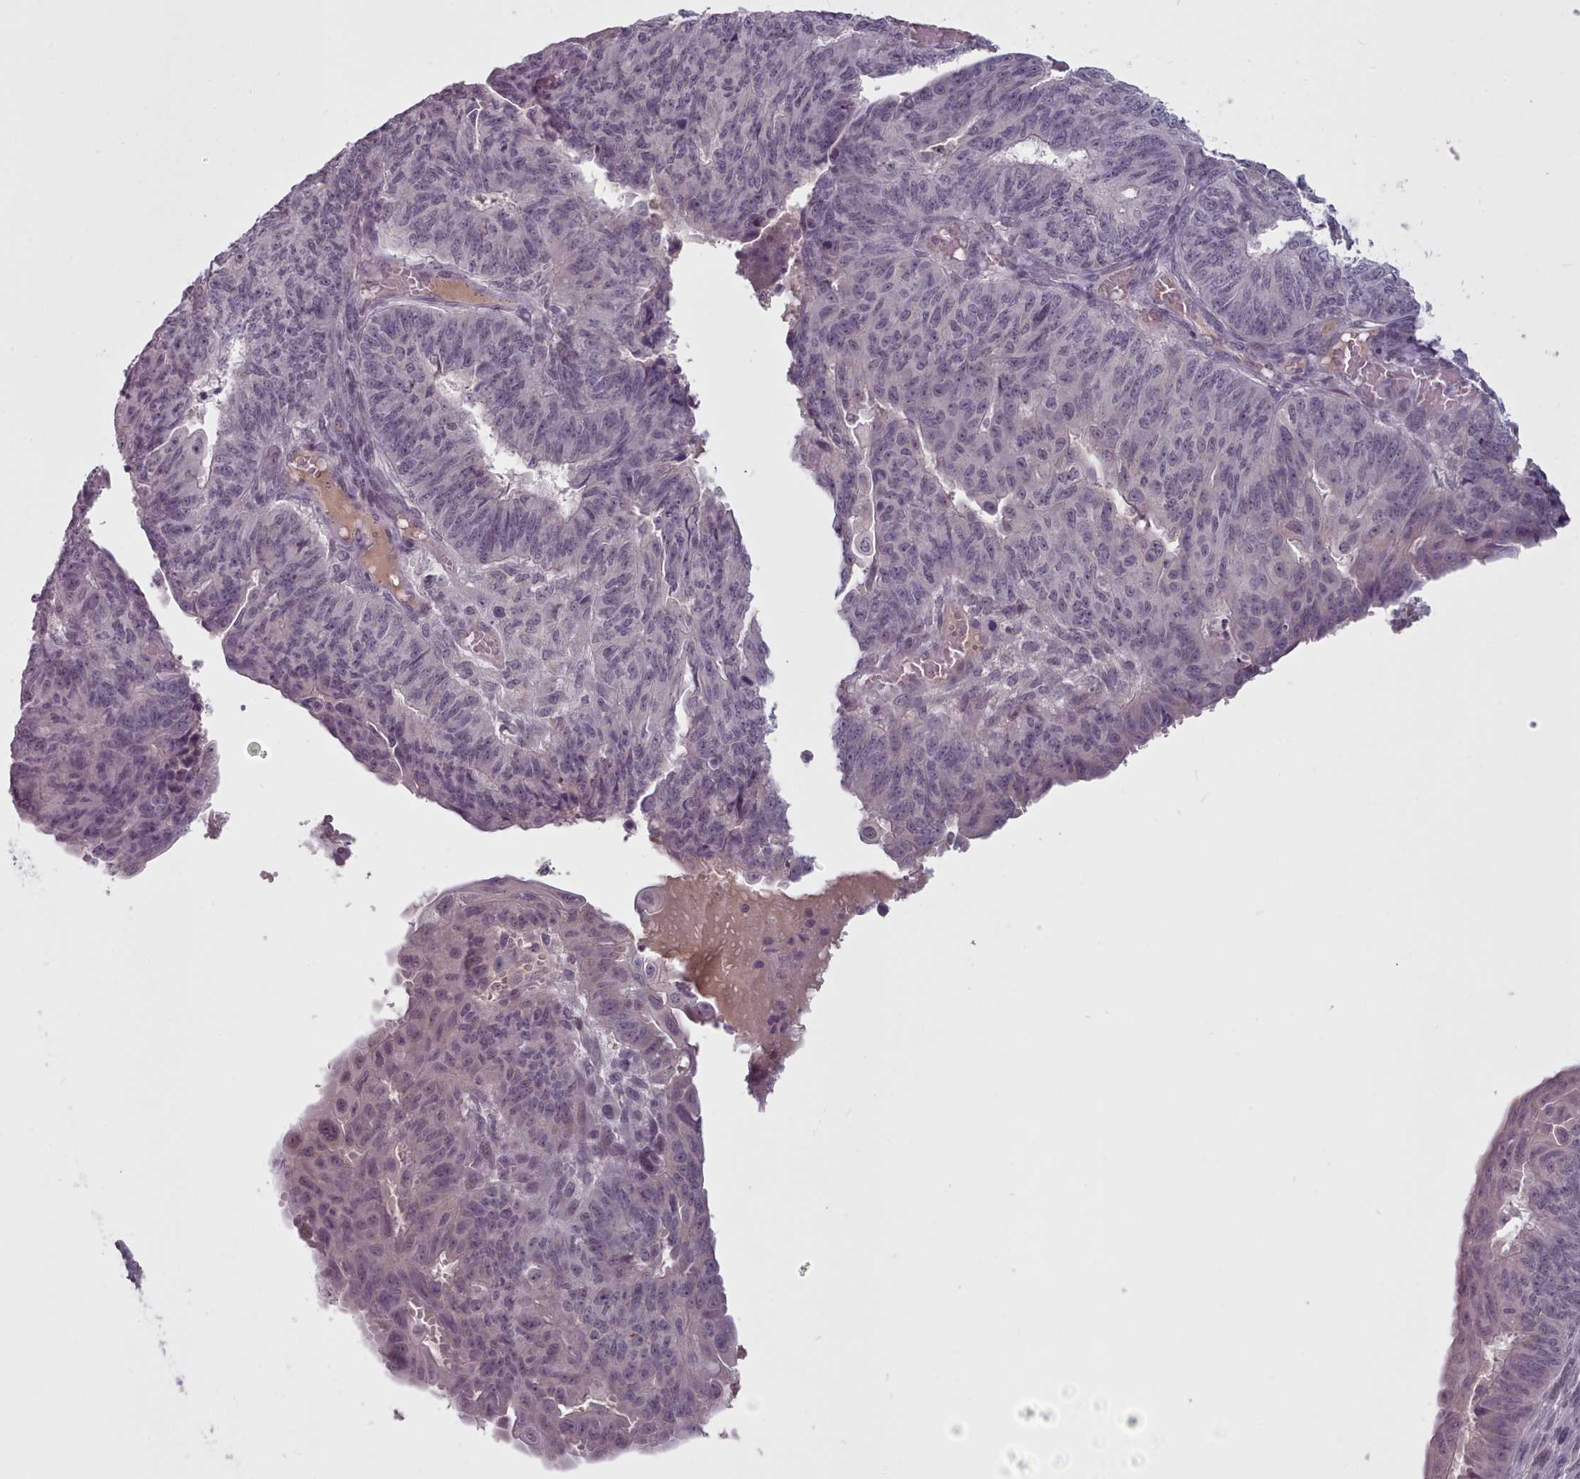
{"staining": {"intensity": "weak", "quantity": "<25%", "location": "nuclear"}, "tissue": "endometrial cancer", "cell_type": "Tumor cells", "image_type": "cancer", "snomed": [{"axis": "morphology", "description": "Adenocarcinoma, NOS"}, {"axis": "topography", "description": "Endometrium"}], "caption": "This is an immunohistochemistry (IHC) histopathology image of endometrial cancer. There is no positivity in tumor cells.", "gene": "PBX4", "patient": {"sex": "female", "age": 32}}